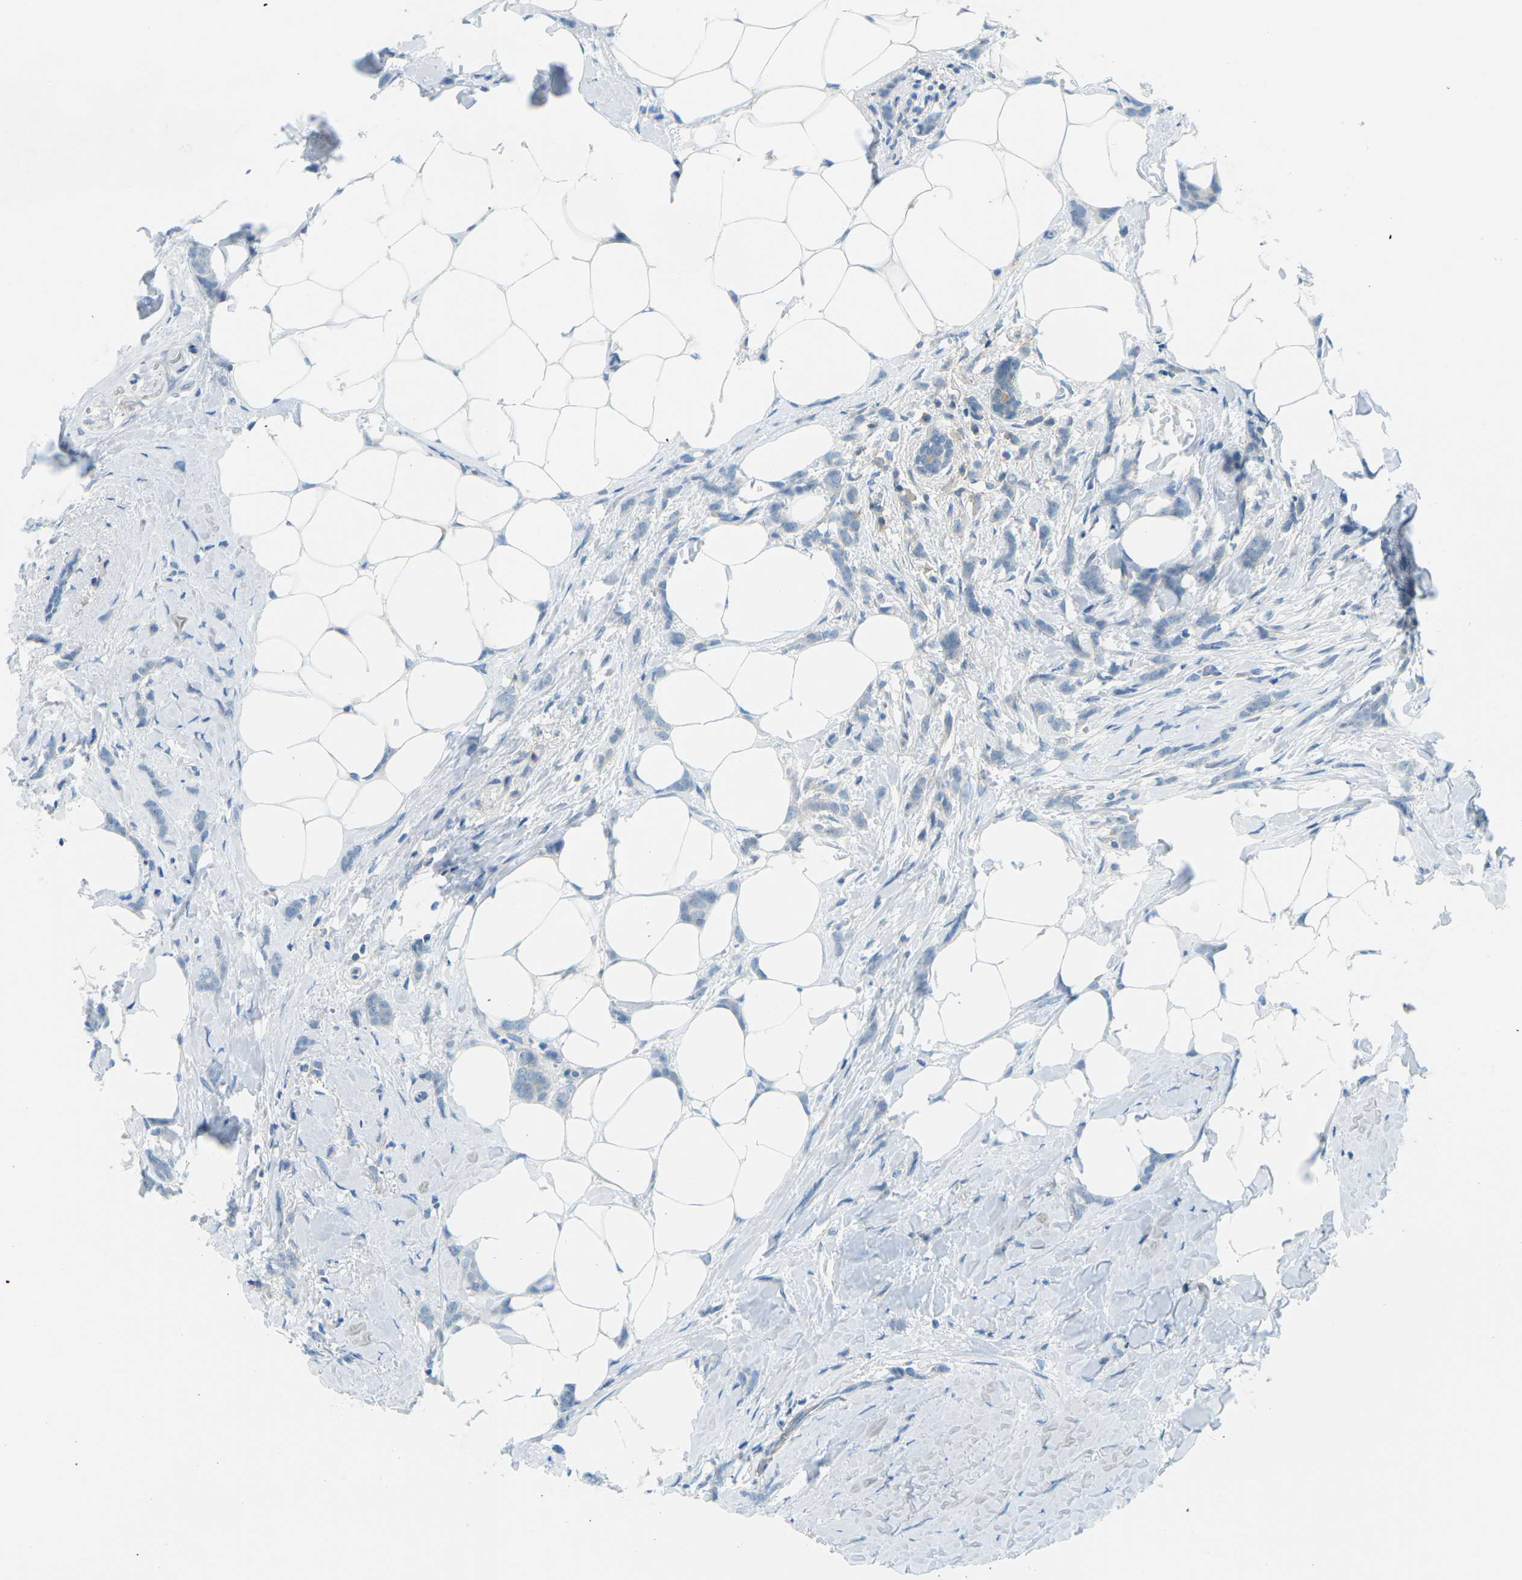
{"staining": {"intensity": "negative", "quantity": "none", "location": "none"}, "tissue": "breast cancer", "cell_type": "Tumor cells", "image_type": "cancer", "snomed": [{"axis": "morphology", "description": "Lobular carcinoma, in situ"}, {"axis": "morphology", "description": "Lobular carcinoma"}, {"axis": "topography", "description": "Breast"}], "caption": "IHC photomicrograph of human breast cancer stained for a protein (brown), which demonstrates no positivity in tumor cells. (DAB (3,3'-diaminobenzidine) IHC with hematoxylin counter stain).", "gene": "CD47", "patient": {"sex": "female", "age": 41}}